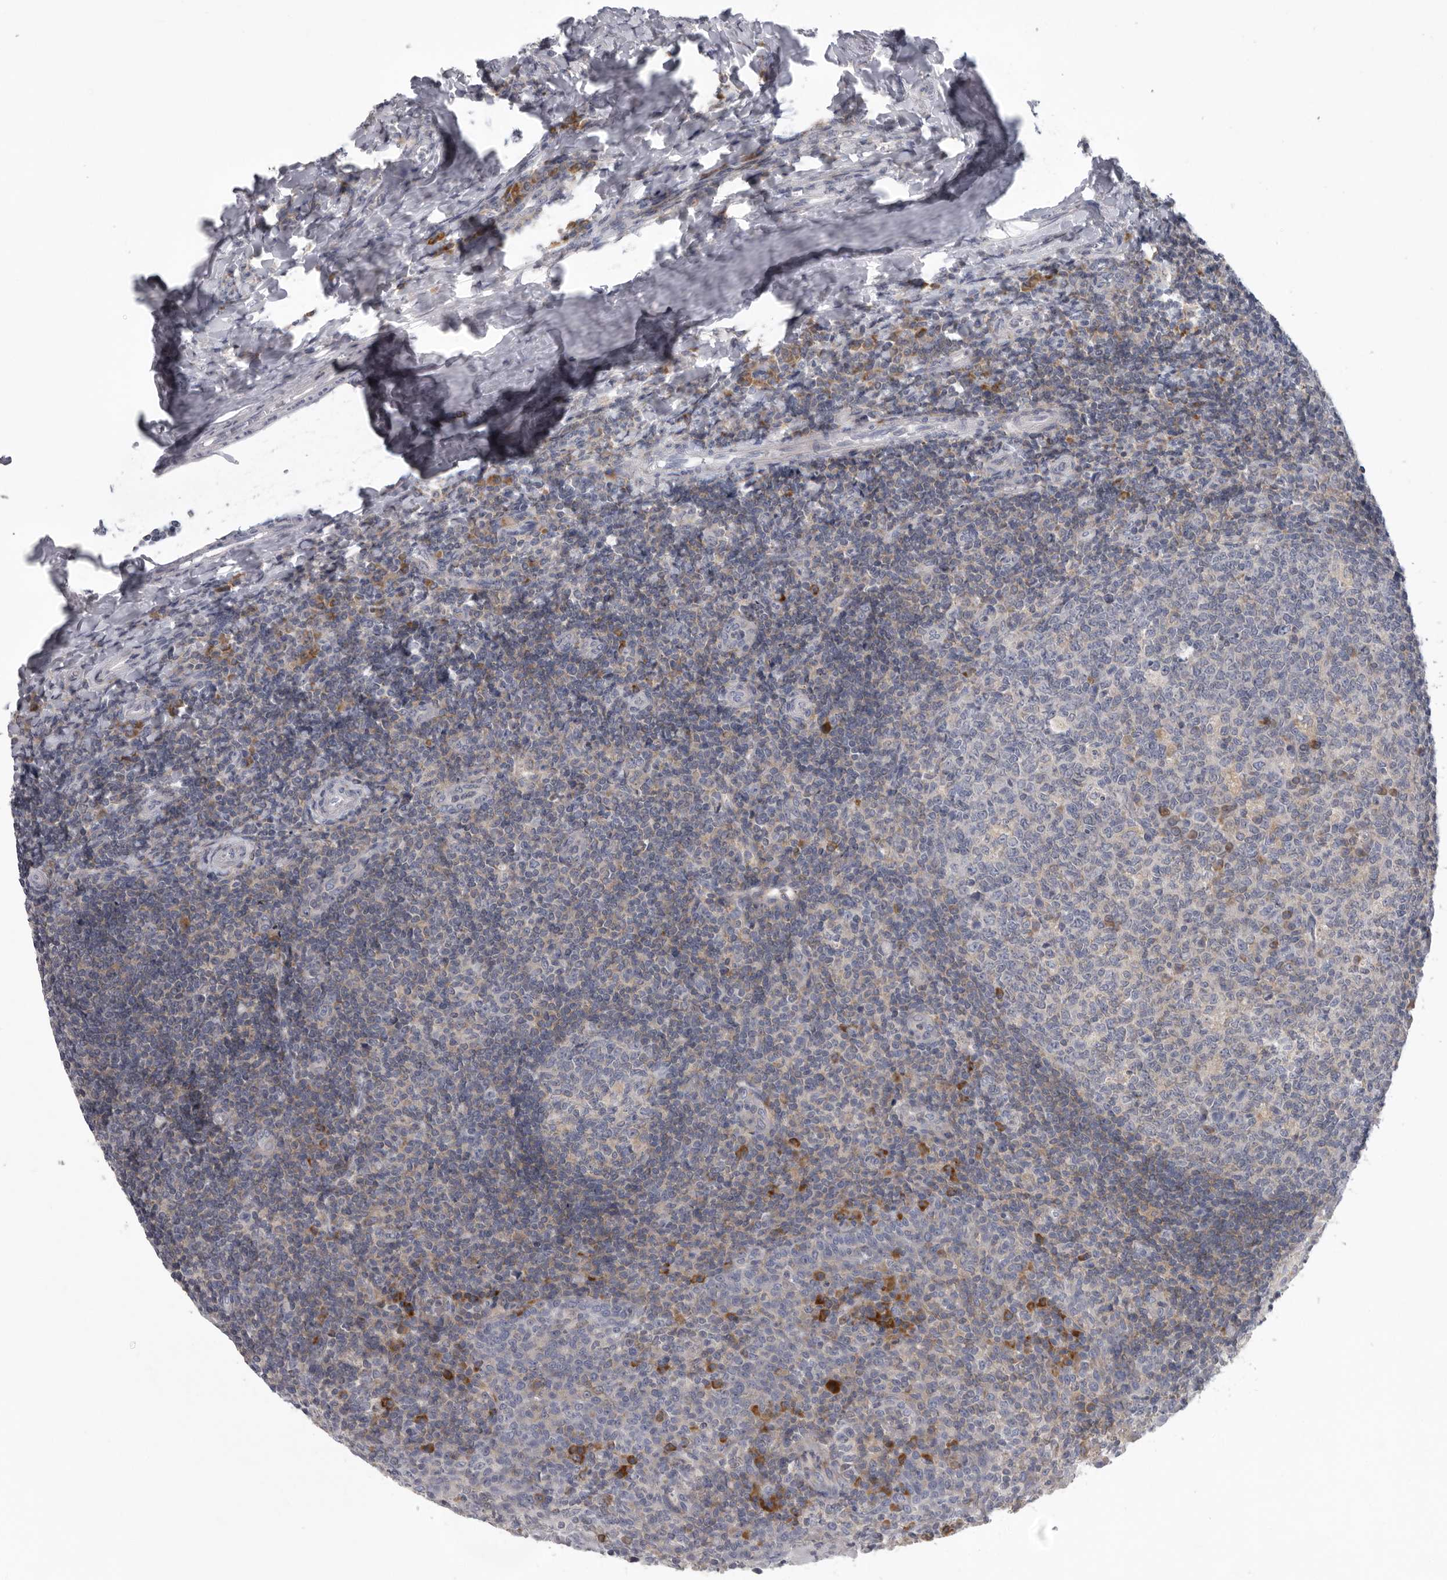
{"staining": {"intensity": "moderate", "quantity": "<25%", "location": "cytoplasmic/membranous"}, "tissue": "tonsil", "cell_type": "Germinal center cells", "image_type": "normal", "snomed": [{"axis": "morphology", "description": "Normal tissue, NOS"}, {"axis": "topography", "description": "Tonsil"}], "caption": "Unremarkable tonsil displays moderate cytoplasmic/membranous staining in approximately <25% of germinal center cells, visualized by immunohistochemistry. The staining is performed using DAB brown chromogen to label protein expression. The nuclei are counter-stained blue using hematoxylin.", "gene": "USP24", "patient": {"sex": "female", "age": 19}}